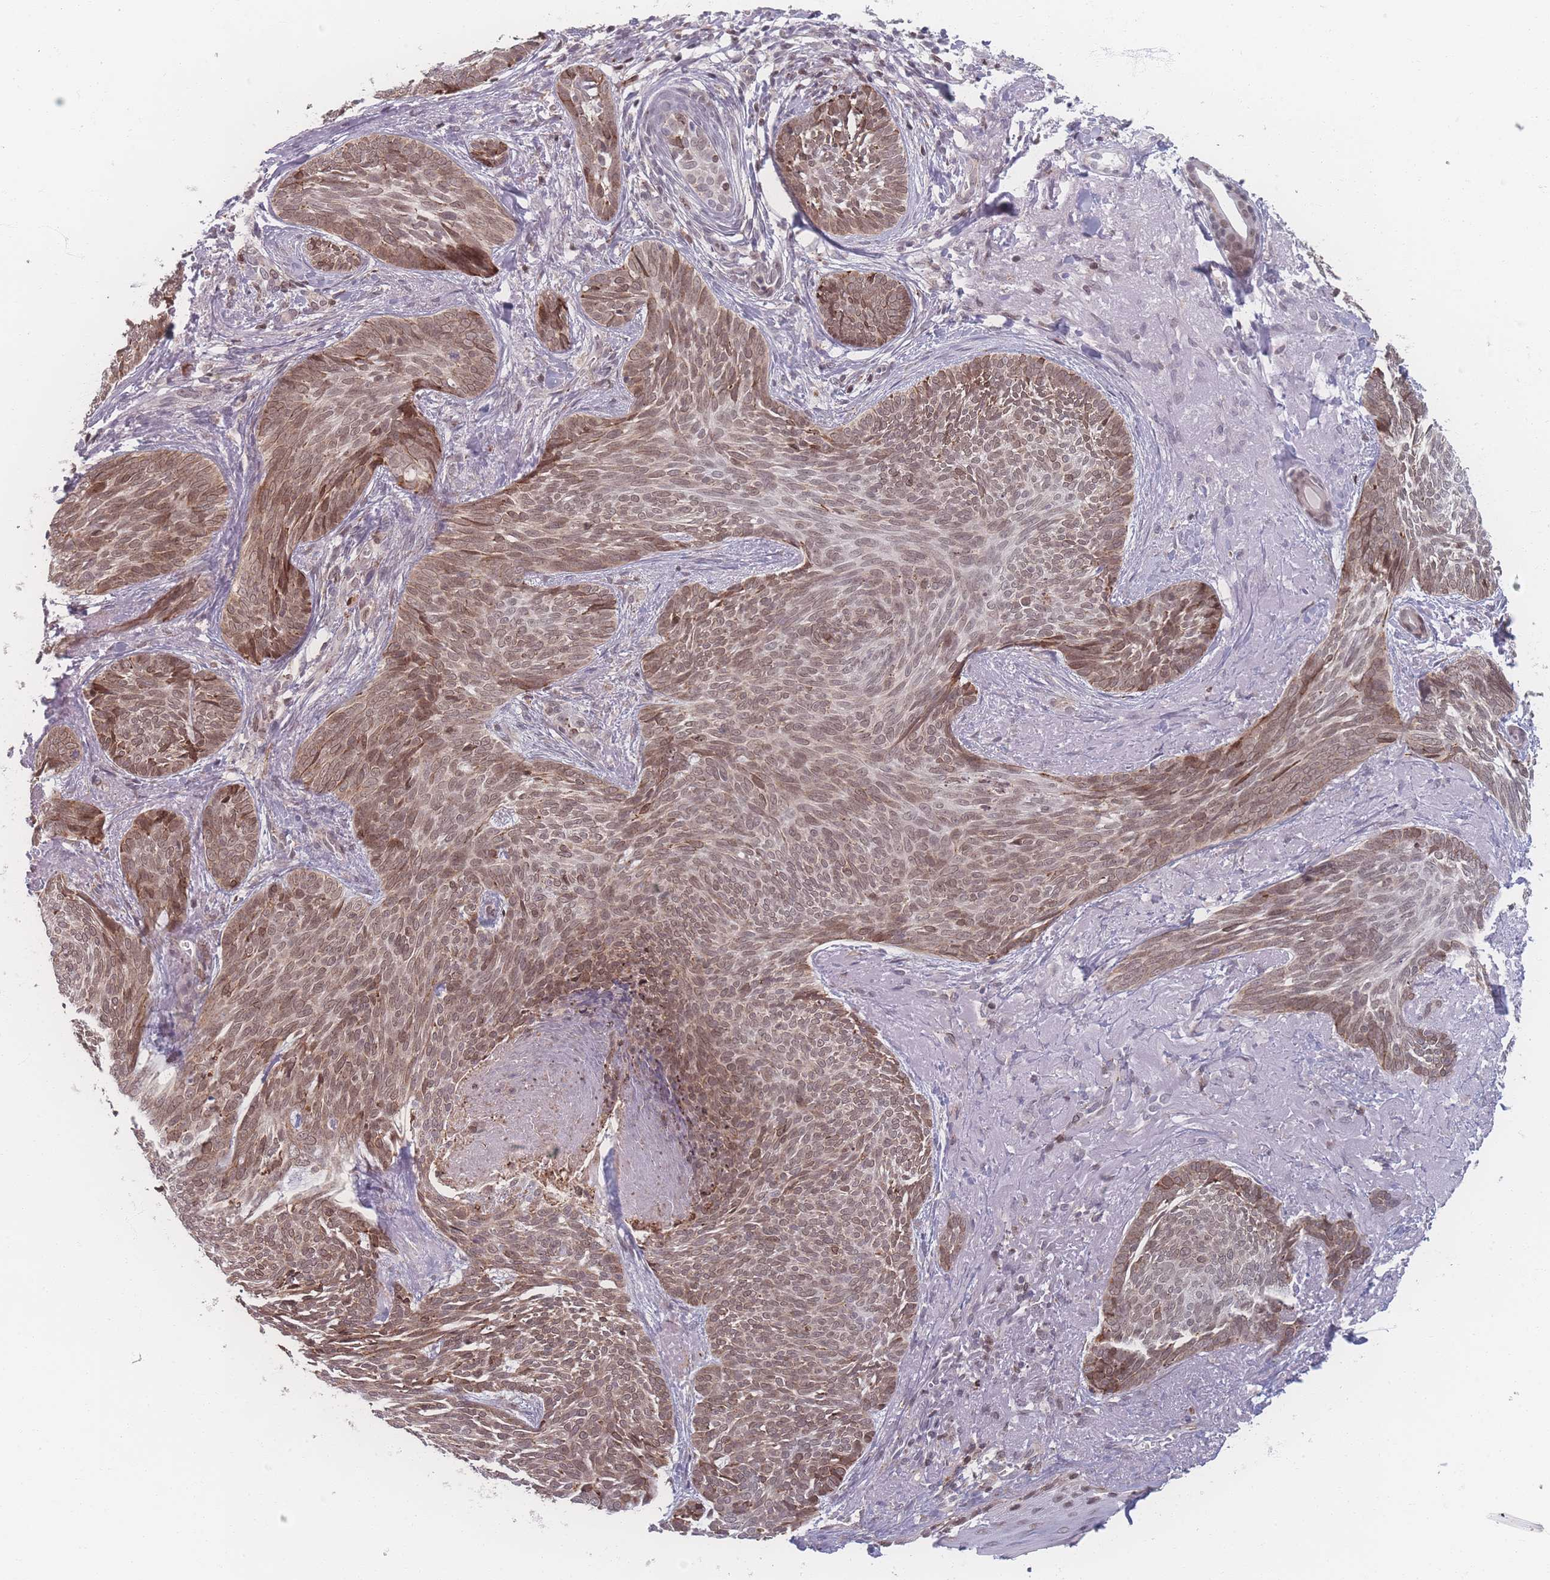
{"staining": {"intensity": "weak", "quantity": ">75%", "location": "cytoplasmic/membranous,nuclear"}, "tissue": "skin cancer", "cell_type": "Tumor cells", "image_type": "cancer", "snomed": [{"axis": "morphology", "description": "Basal cell carcinoma"}, {"axis": "topography", "description": "Skin"}], "caption": "The histopathology image shows staining of basal cell carcinoma (skin), revealing weak cytoplasmic/membranous and nuclear protein staining (brown color) within tumor cells.", "gene": "ZC3H13", "patient": {"sex": "female", "age": 86}}